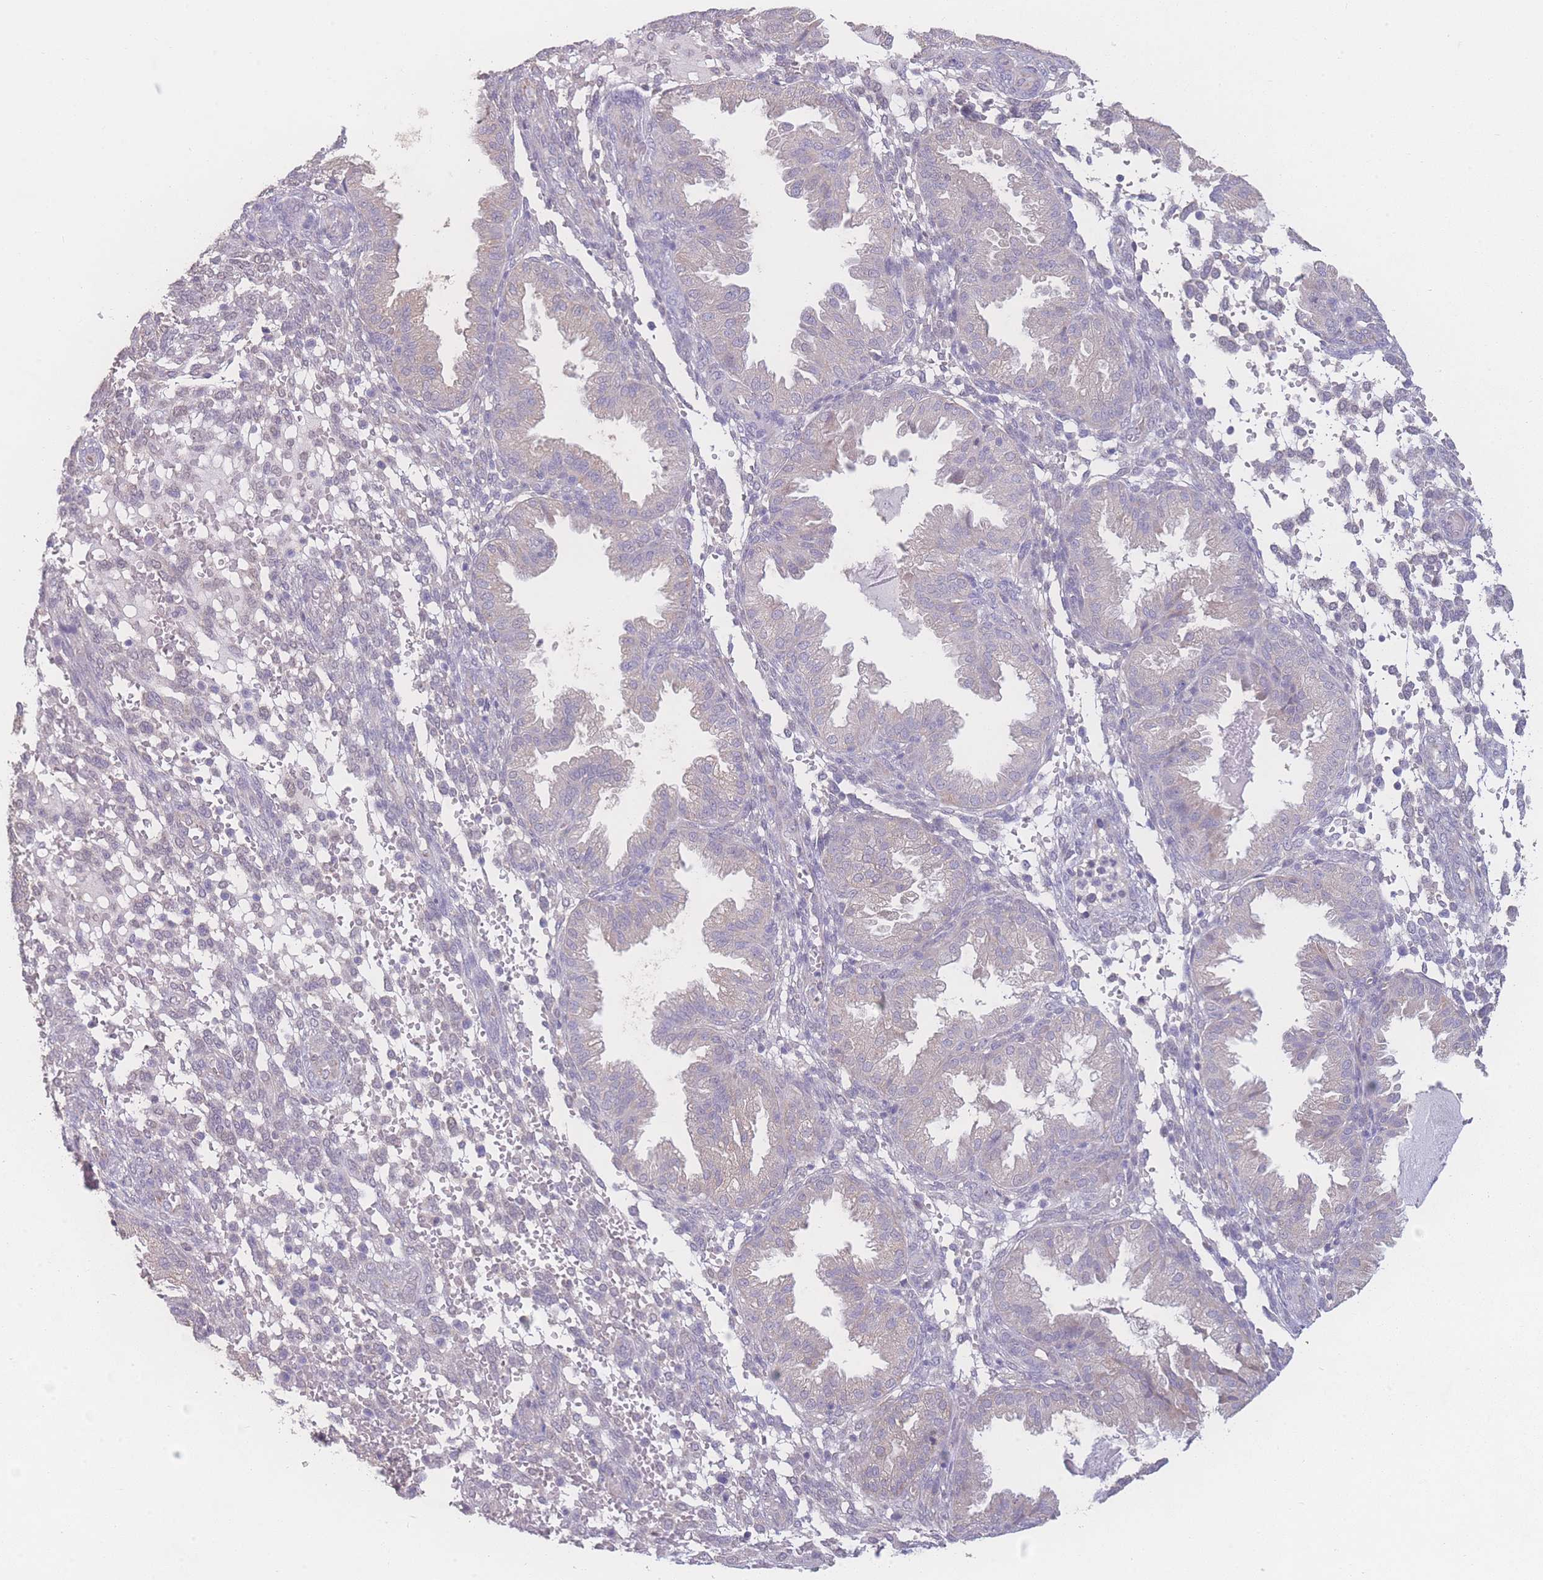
{"staining": {"intensity": "negative", "quantity": "none", "location": "none"}, "tissue": "endometrium", "cell_type": "Cells in endometrial stroma", "image_type": "normal", "snomed": [{"axis": "morphology", "description": "Normal tissue, NOS"}, {"axis": "topography", "description": "Endometrium"}], "caption": "An immunohistochemistry (IHC) photomicrograph of unremarkable endometrium is shown. There is no staining in cells in endometrial stroma of endometrium.", "gene": "GIPR", "patient": {"sex": "female", "age": 33}}